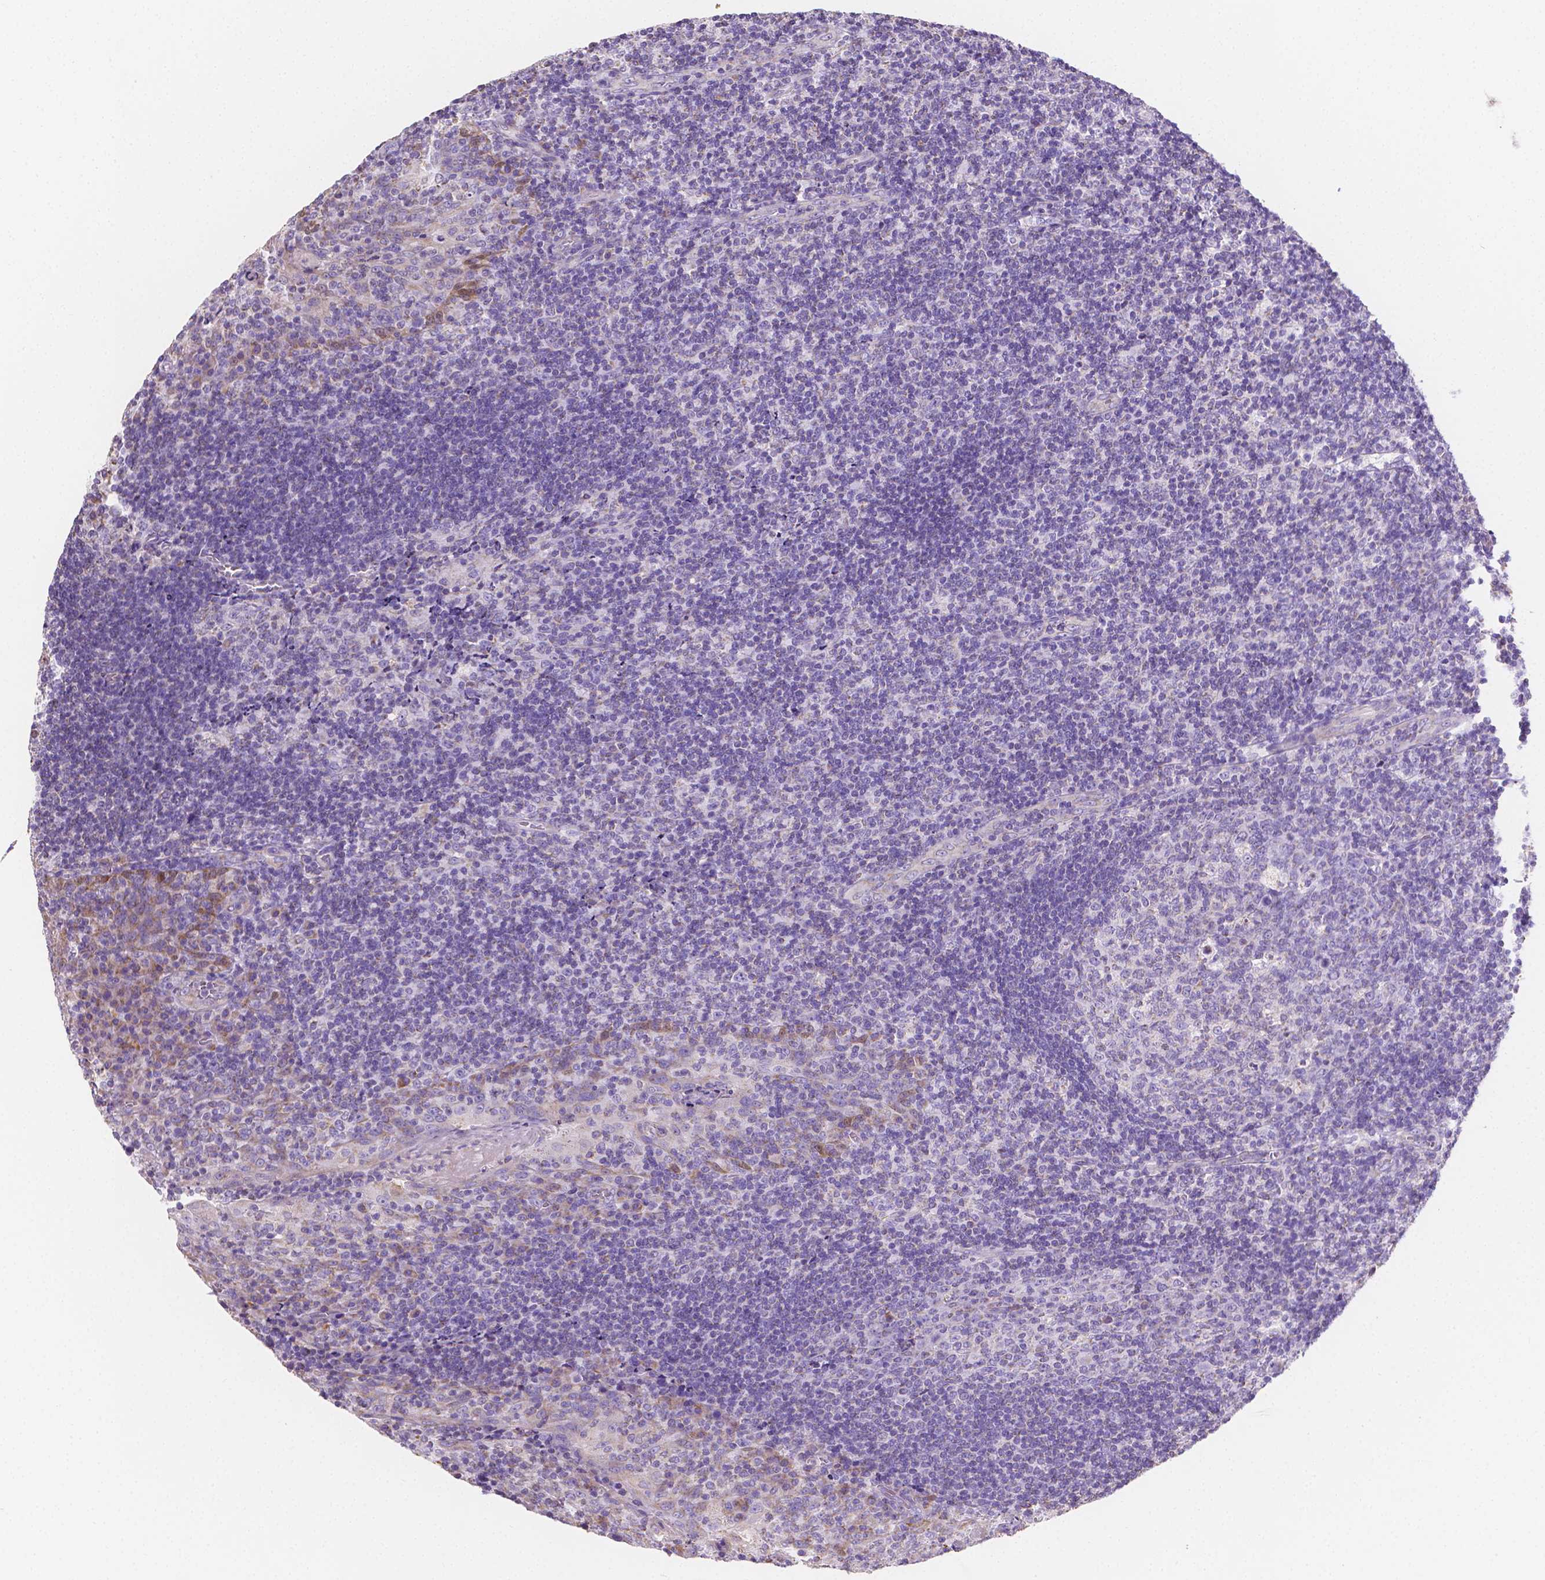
{"staining": {"intensity": "negative", "quantity": "none", "location": "none"}, "tissue": "tonsil", "cell_type": "Germinal center cells", "image_type": "normal", "snomed": [{"axis": "morphology", "description": "Normal tissue, NOS"}, {"axis": "topography", "description": "Tonsil"}], "caption": "Germinal center cells are negative for brown protein staining in unremarkable tonsil.", "gene": "TMEM130", "patient": {"sex": "male", "age": 17}}